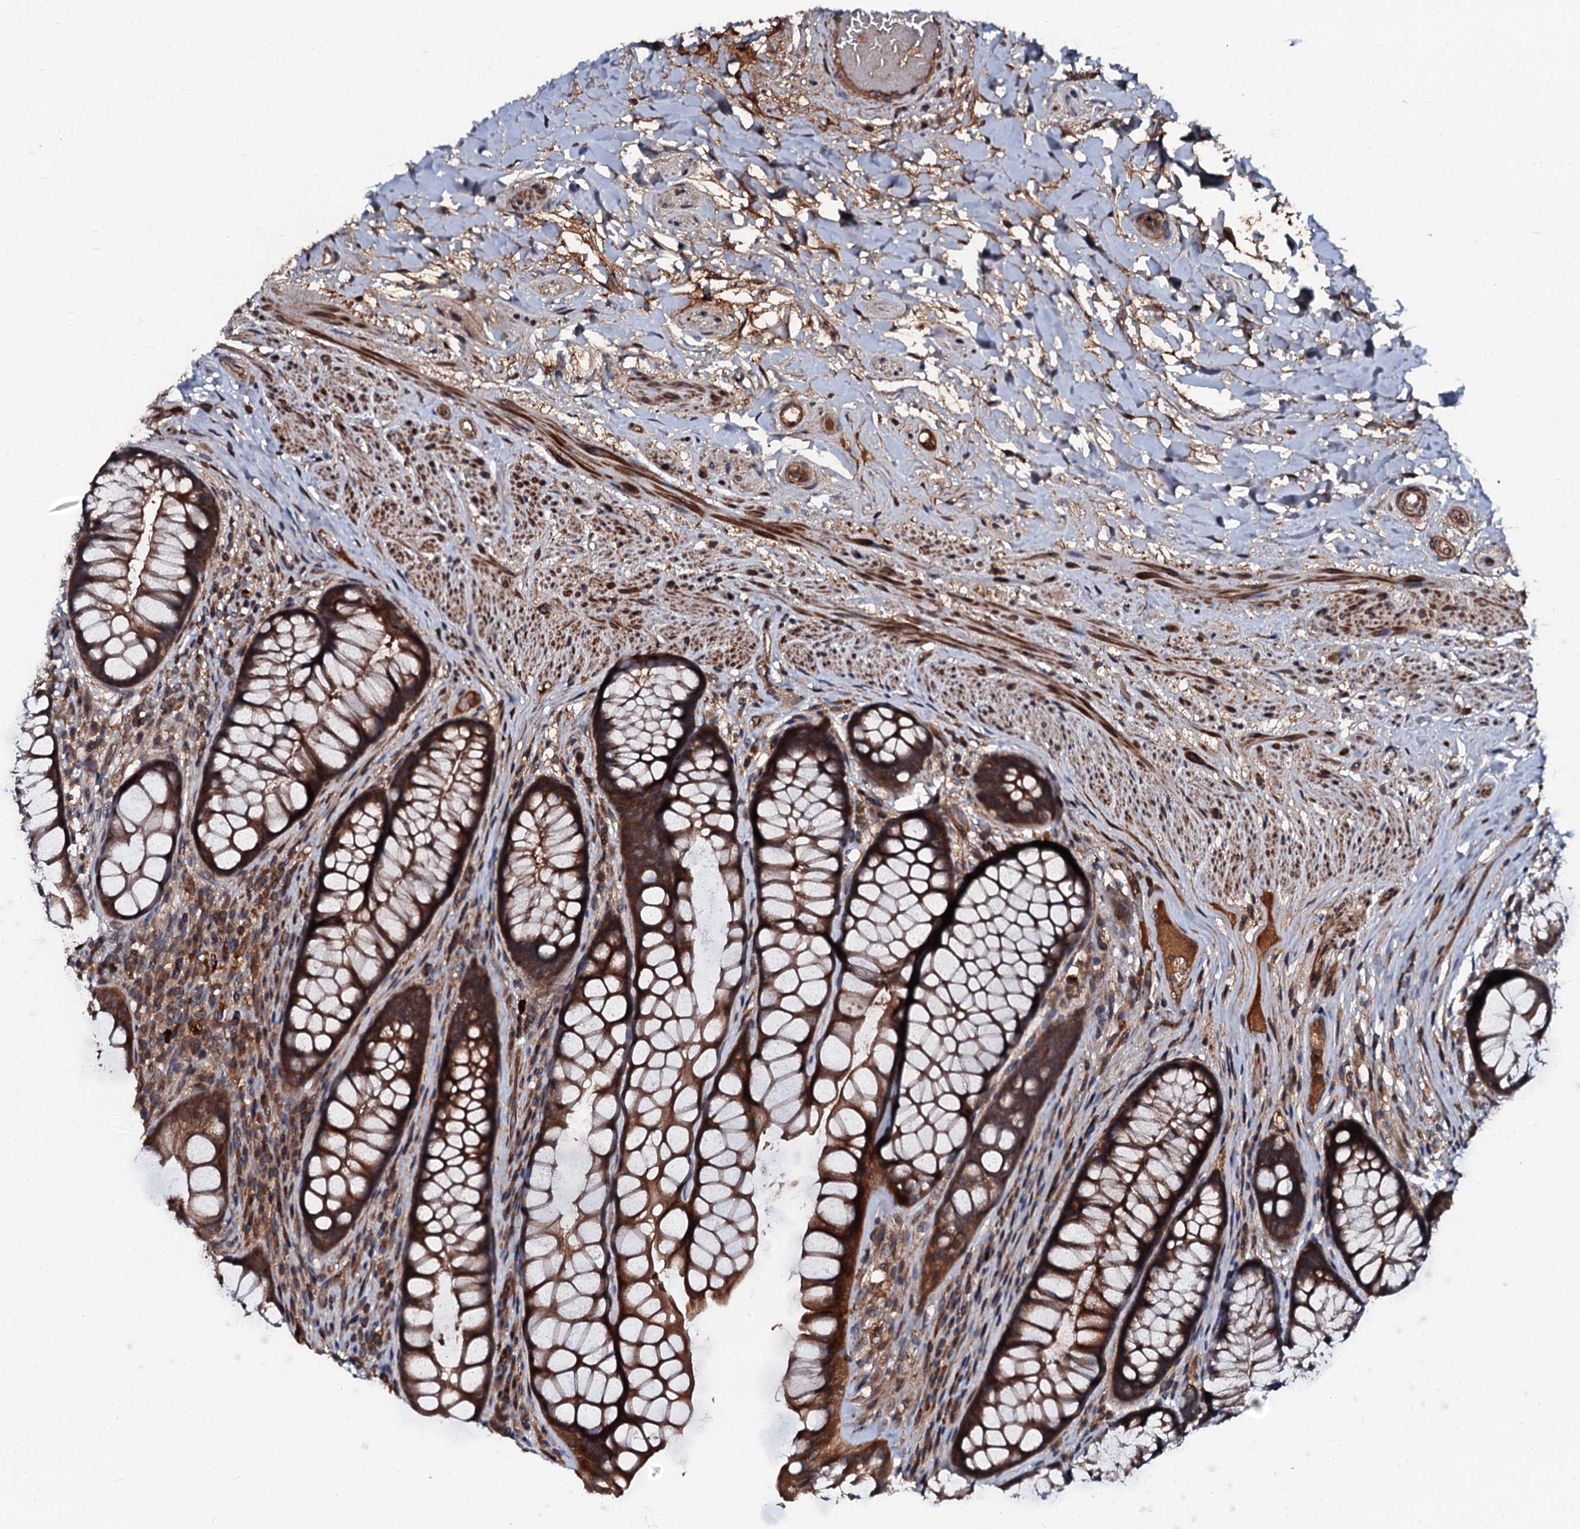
{"staining": {"intensity": "strong", "quantity": ">75%", "location": "cytoplasmic/membranous"}, "tissue": "rectum", "cell_type": "Glandular cells", "image_type": "normal", "snomed": [{"axis": "morphology", "description": "Normal tissue, NOS"}, {"axis": "topography", "description": "Rectum"}], "caption": "An immunohistochemistry micrograph of unremarkable tissue is shown. Protein staining in brown highlights strong cytoplasmic/membranous positivity in rectum within glandular cells.", "gene": "N4BP1", "patient": {"sex": "male", "age": 74}}